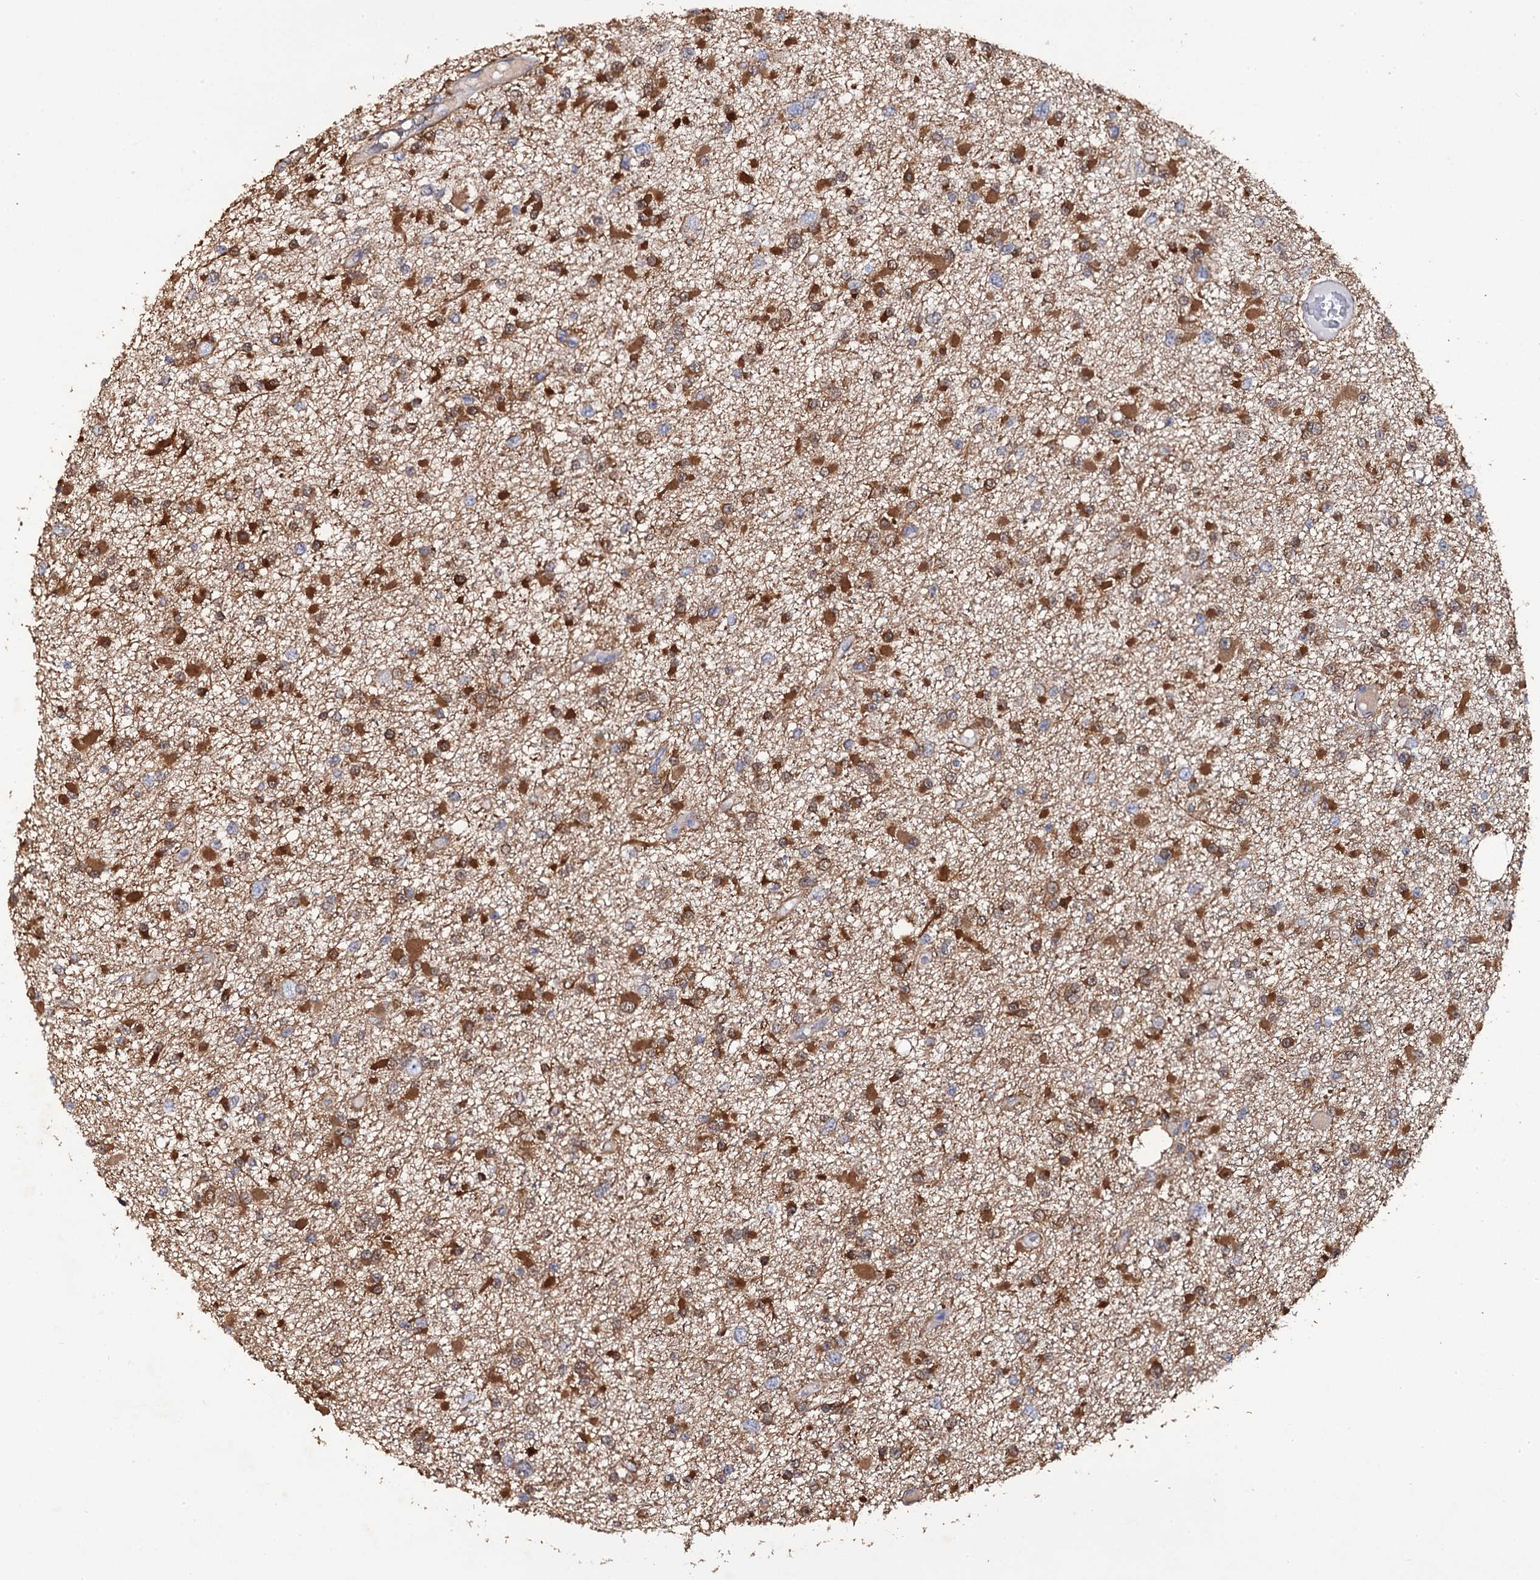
{"staining": {"intensity": "strong", "quantity": "25%-75%", "location": "cytoplasmic/membranous"}, "tissue": "glioma", "cell_type": "Tumor cells", "image_type": "cancer", "snomed": [{"axis": "morphology", "description": "Glioma, malignant, Low grade"}, {"axis": "topography", "description": "Brain"}], "caption": "Immunohistochemical staining of human glioma exhibits high levels of strong cytoplasmic/membranous protein expression in about 25%-75% of tumor cells.", "gene": "CRYL1", "patient": {"sex": "female", "age": 22}}